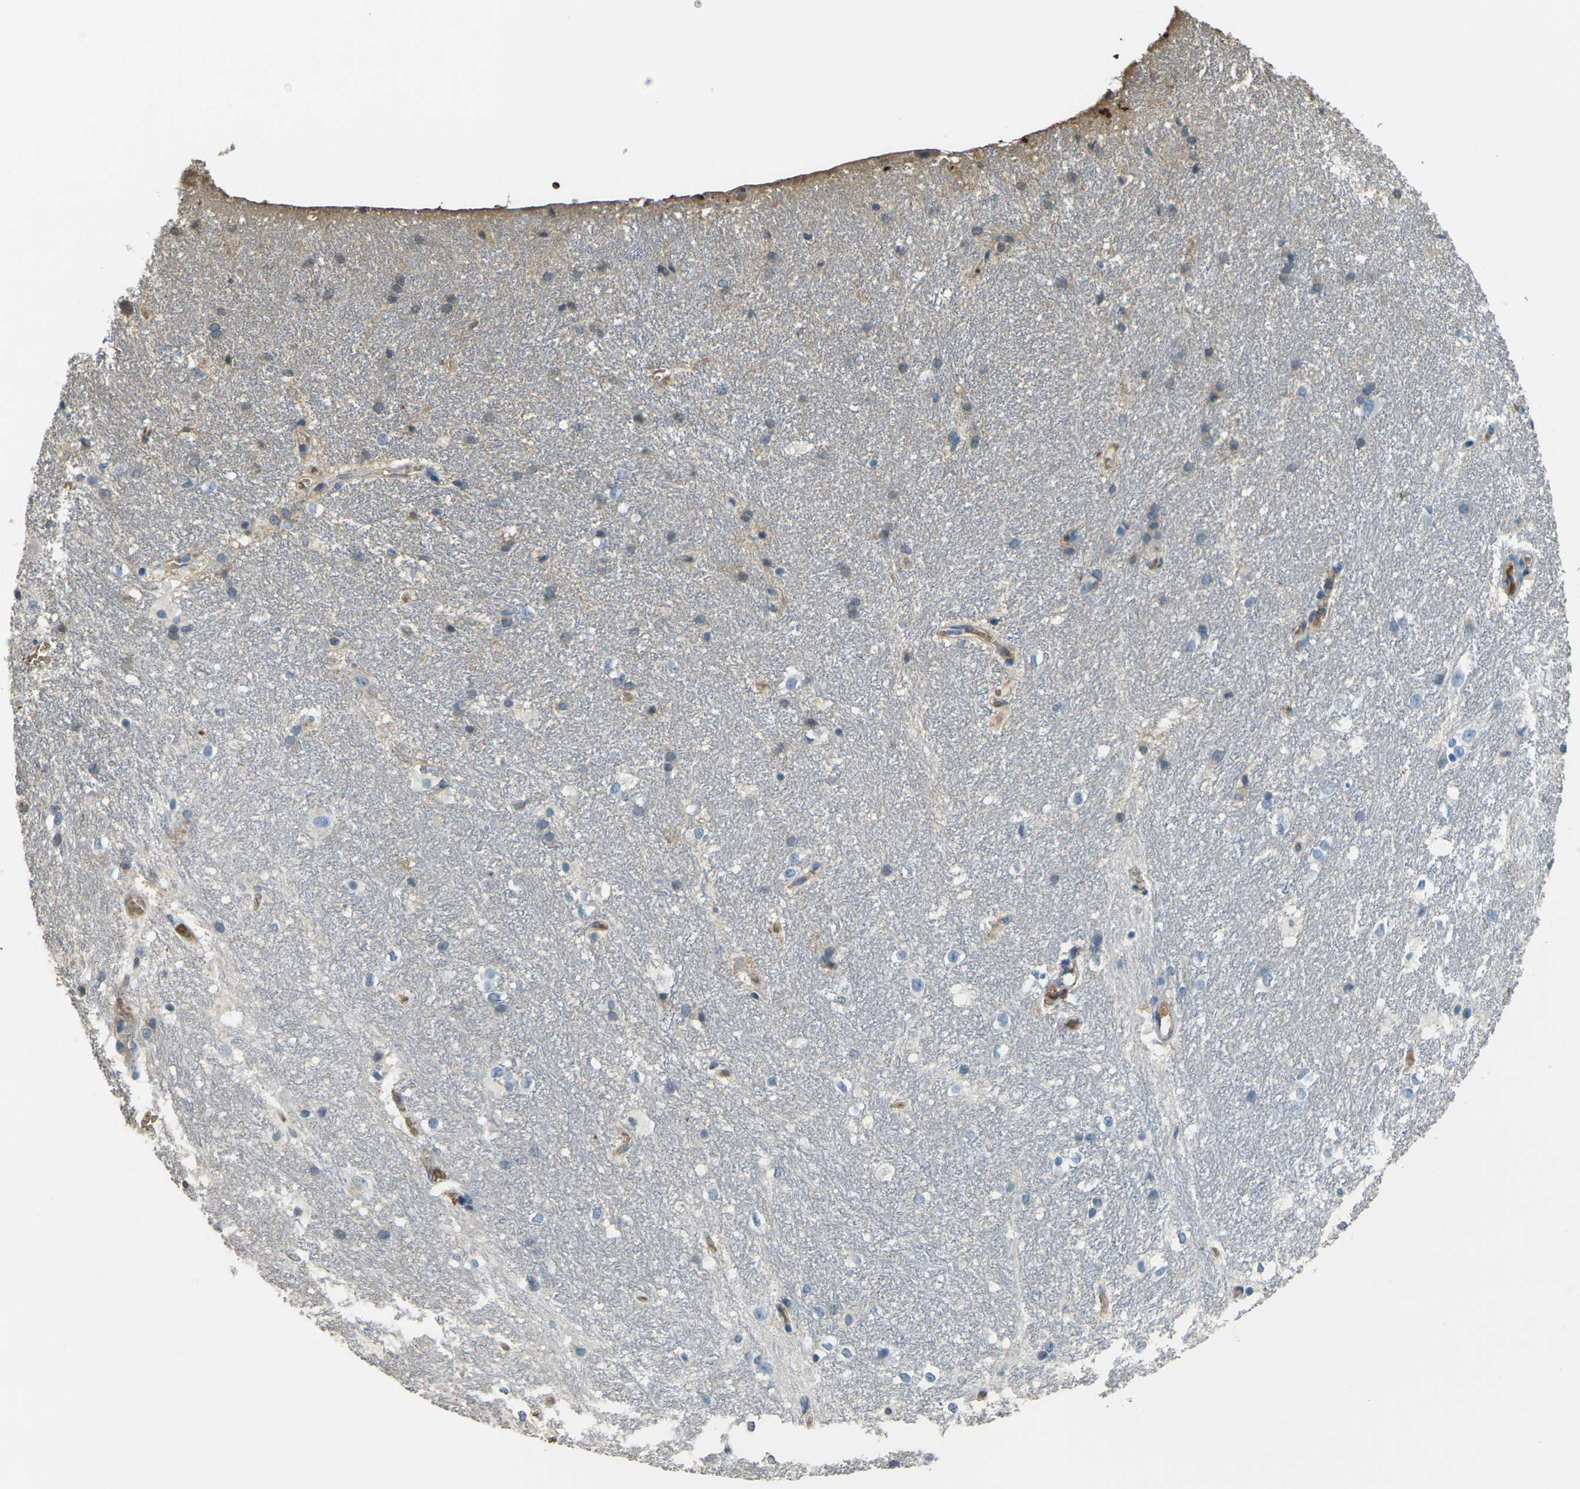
{"staining": {"intensity": "negative", "quantity": "none", "location": "none"}, "tissue": "hippocampus", "cell_type": "Glial cells", "image_type": "normal", "snomed": [{"axis": "morphology", "description": "Normal tissue, NOS"}, {"axis": "topography", "description": "Hippocampus"}], "caption": "Histopathology image shows no significant protein expression in glial cells of benign hippocampus.", "gene": "HBB", "patient": {"sex": "female", "age": 19}}